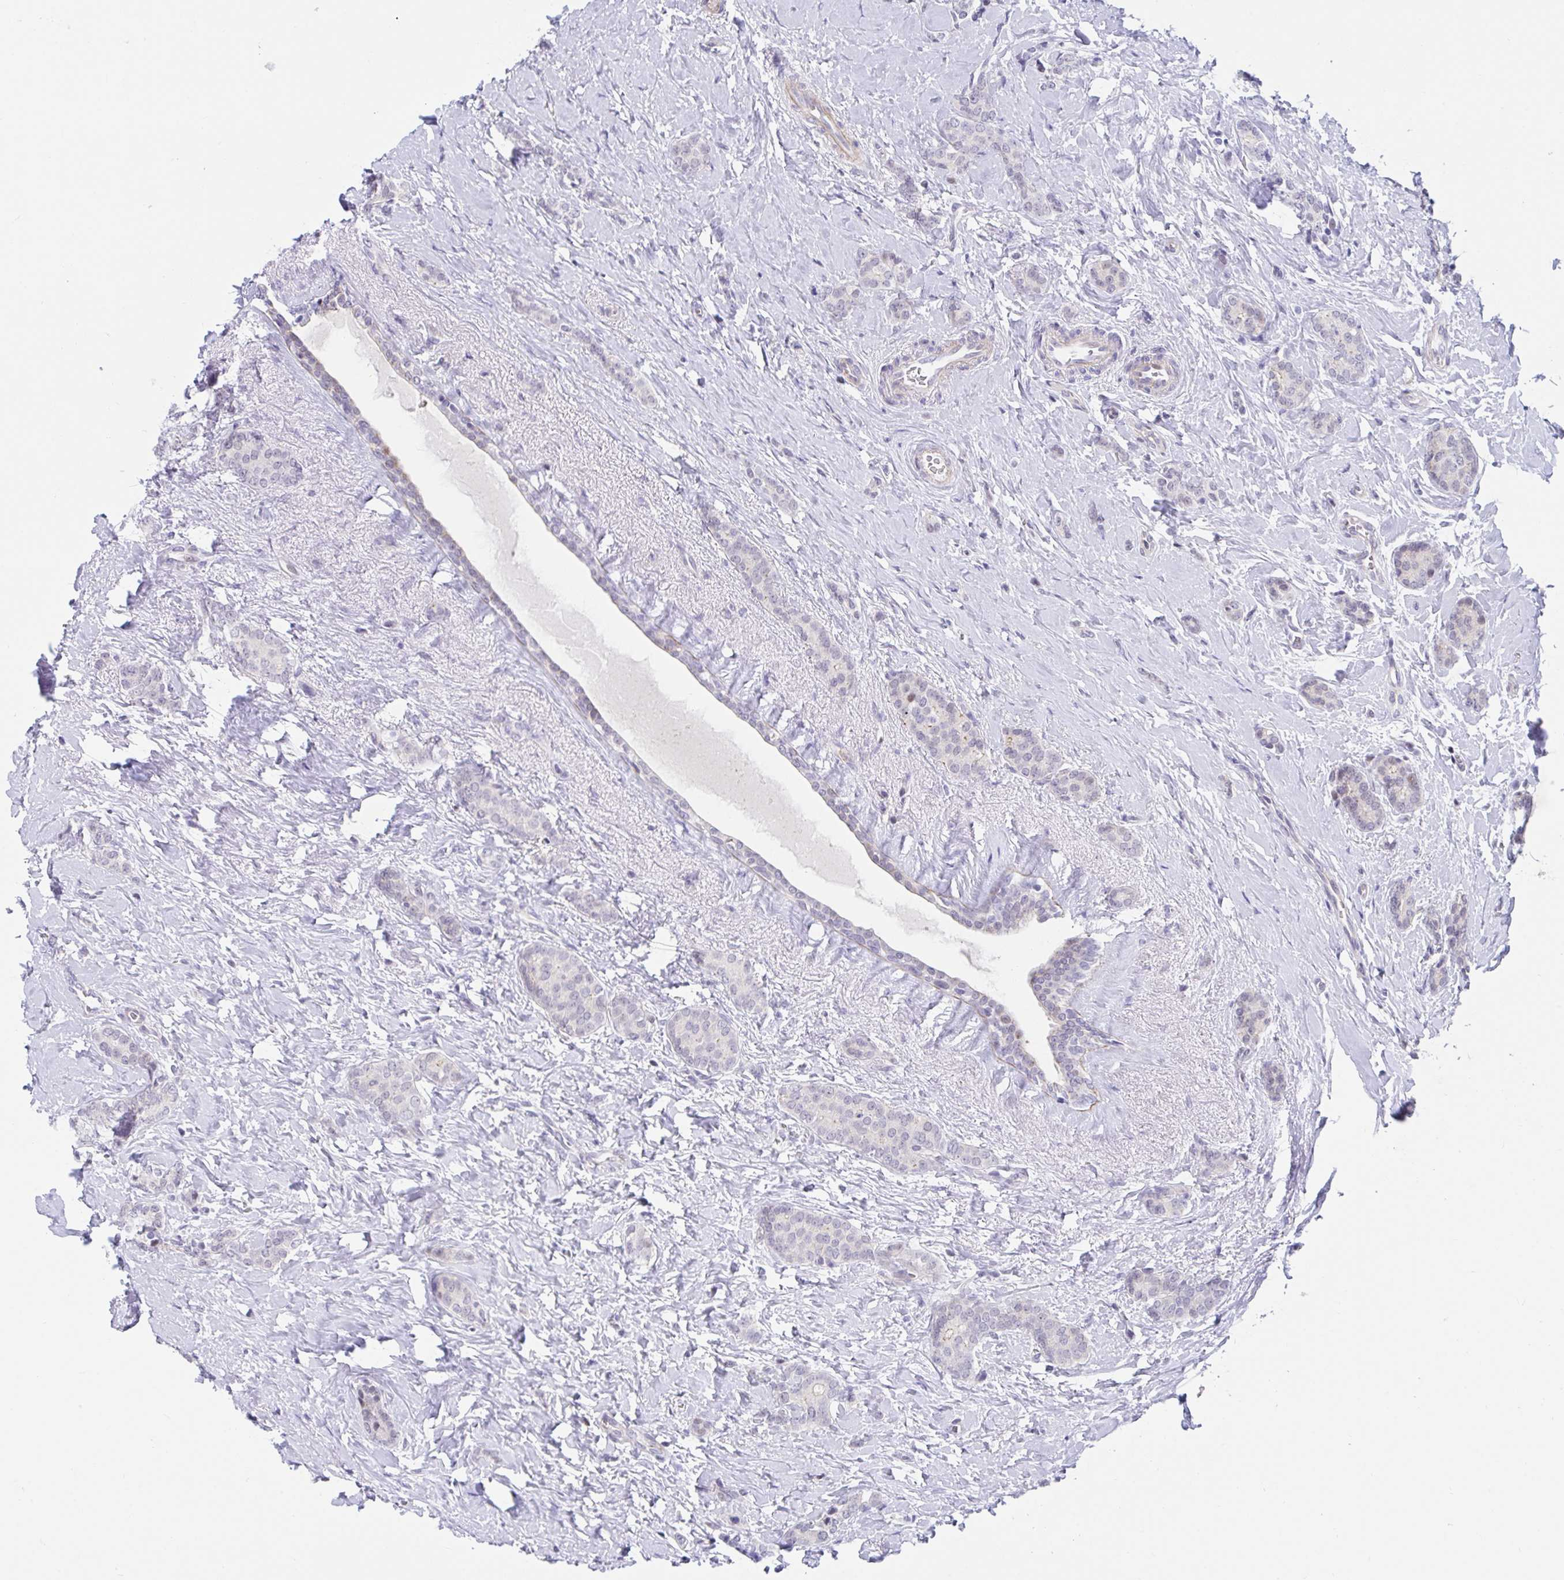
{"staining": {"intensity": "negative", "quantity": "none", "location": "none"}, "tissue": "breast cancer", "cell_type": "Tumor cells", "image_type": "cancer", "snomed": [{"axis": "morphology", "description": "Normal tissue, NOS"}, {"axis": "morphology", "description": "Duct carcinoma"}, {"axis": "topography", "description": "Breast"}], "caption": "The IHC histopathology image has no significant positivity in tumor cells of breast infiltrating ductal carcinoma tissue. (DAB (3,3'-diaminobenzidine) immunohistochemistry with hematoxylin counter stain).", "gene": "WDR72", "patient": {"sex": "female", "age": 77}}